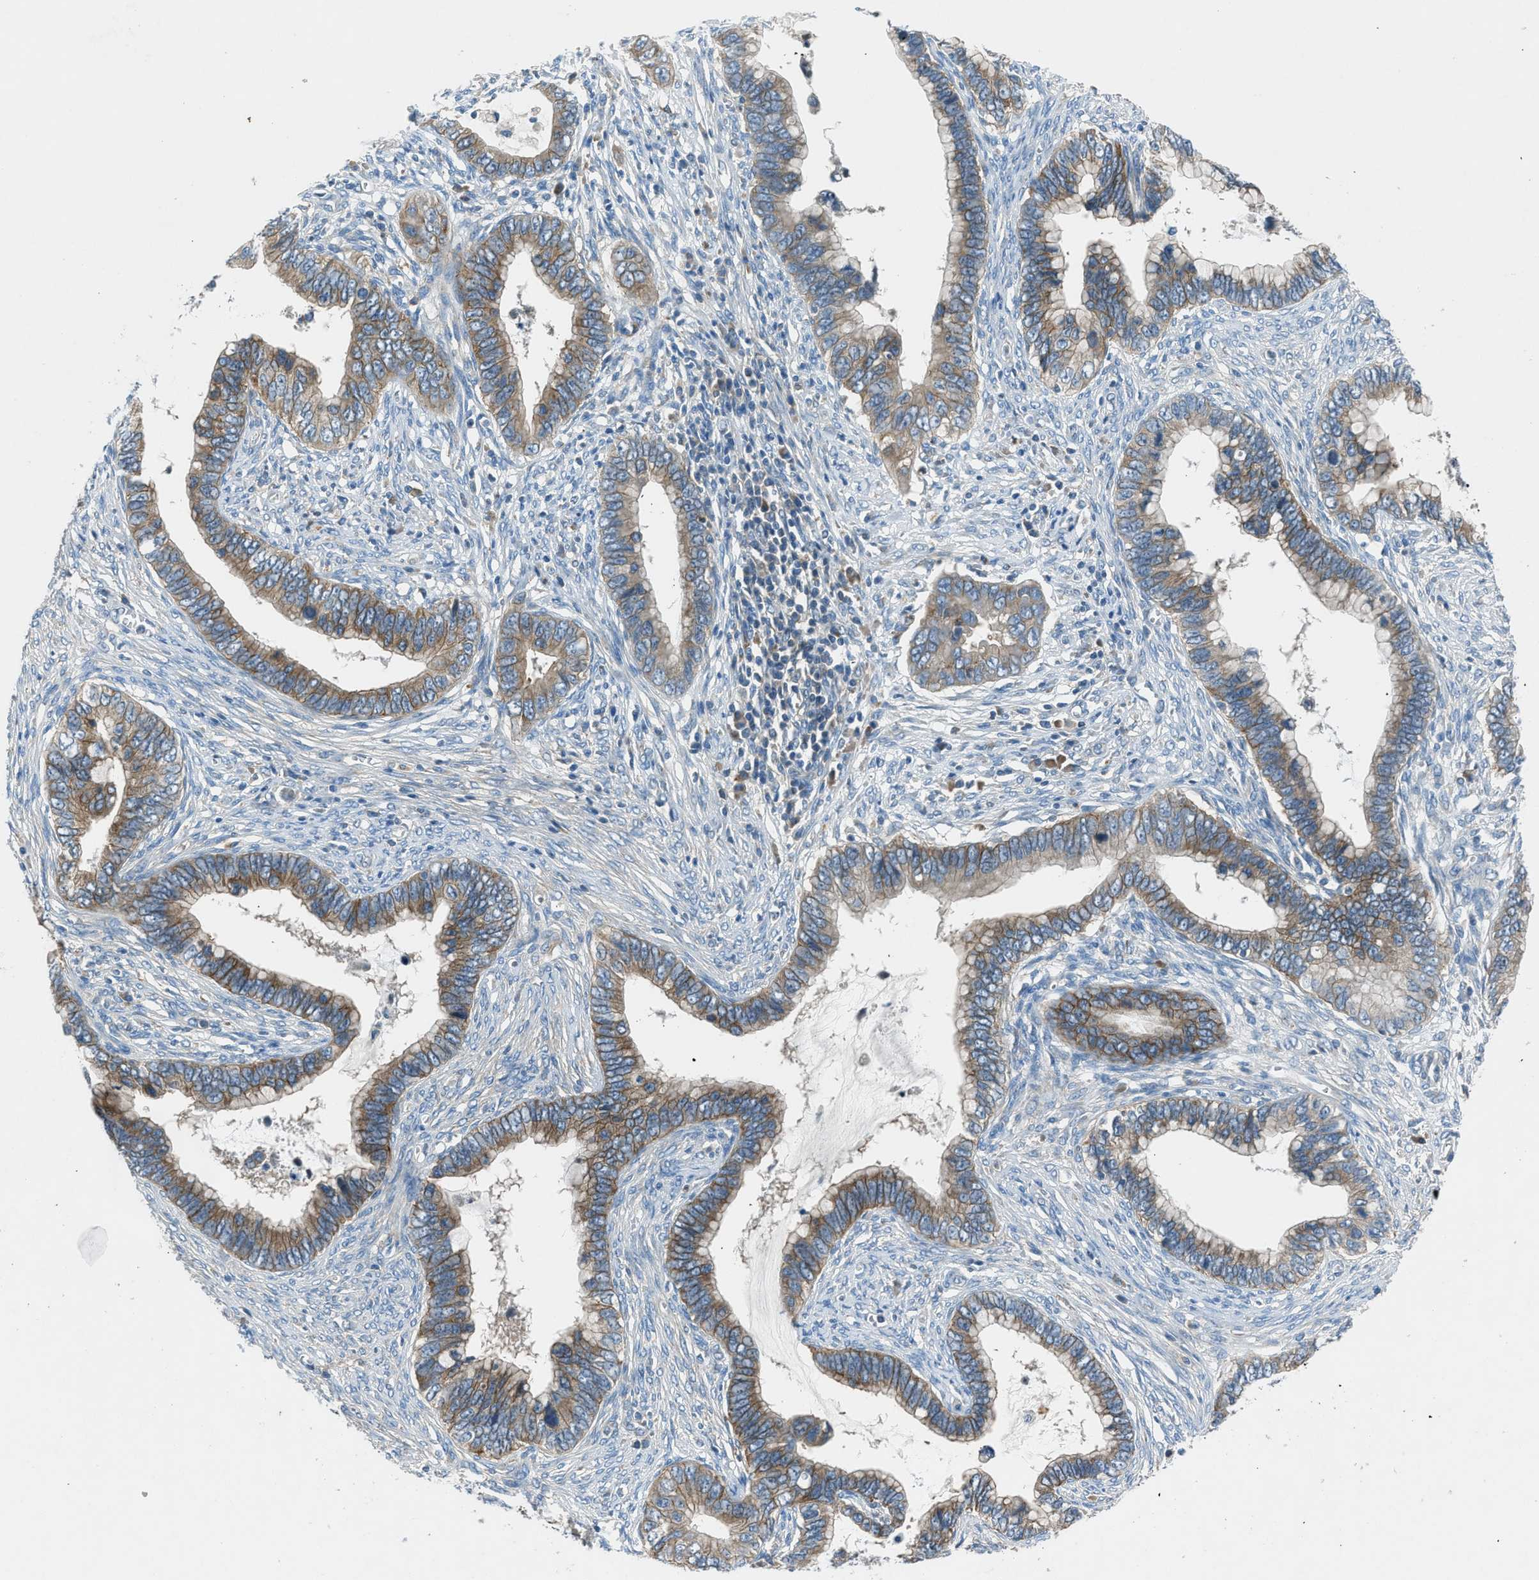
{"staining": {"intensity": "moderate", "quantity": ">75%", "location": "cytoplasmic/membranous"}, "tissue": "cervical cancer", "cell_type": "Tumor cells", "image_type": "cancer", "snomed": [{"axis": "morphology", "description": "Adenocarcinoma, NOS"}, {"axis": "topography", "description": "Cervix"}], "caption": "This is a micrograph of IHC staining of cervical adenocarcinoma, which shows moderate staining in the cytoplasmic/membranous of tumor cells.", "gene": "BMP1", "patient": {"sex": "female", "age": 44}}